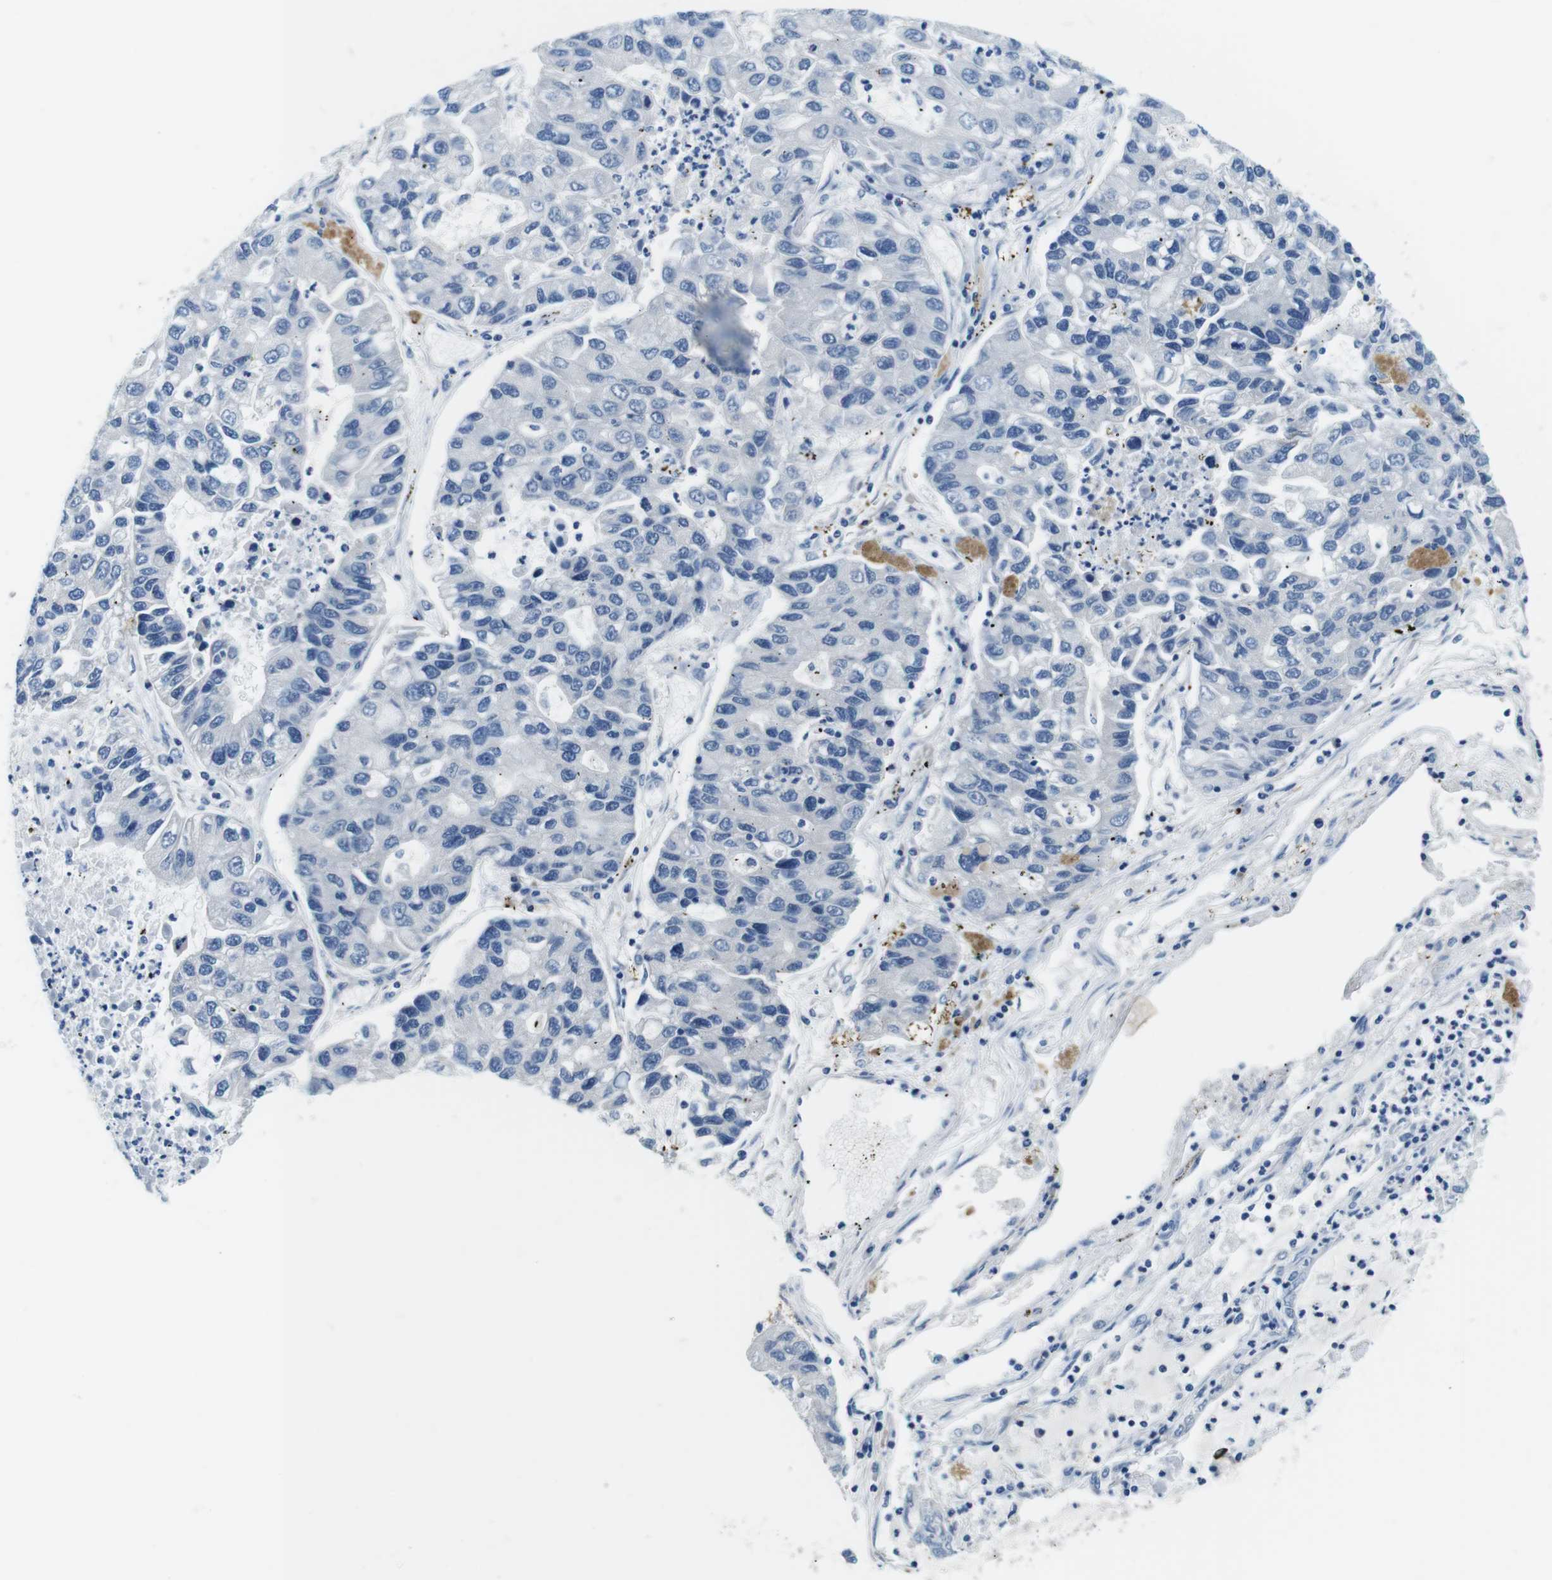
{"staining": {"intensity": "negative", "quantity": "none", "location": "none"}, "tissue": "lung cancer", "cell_type": "Tumor cells", "image_type": "cancer", "snomed": [{"axis": "morphology", "description": "Adenocarcinoma, NOS"}, {"axis": "topography", "description": "Lung"}], "caption": "DAB (3,3'-diaminobenzidine) immunohistochemical staining of lung cancer (adenocarcinoma) demonstrates no significant staining in tumor cells.", "gene": "DENND4C", "patient": {"sex": "female", "age": 51}}